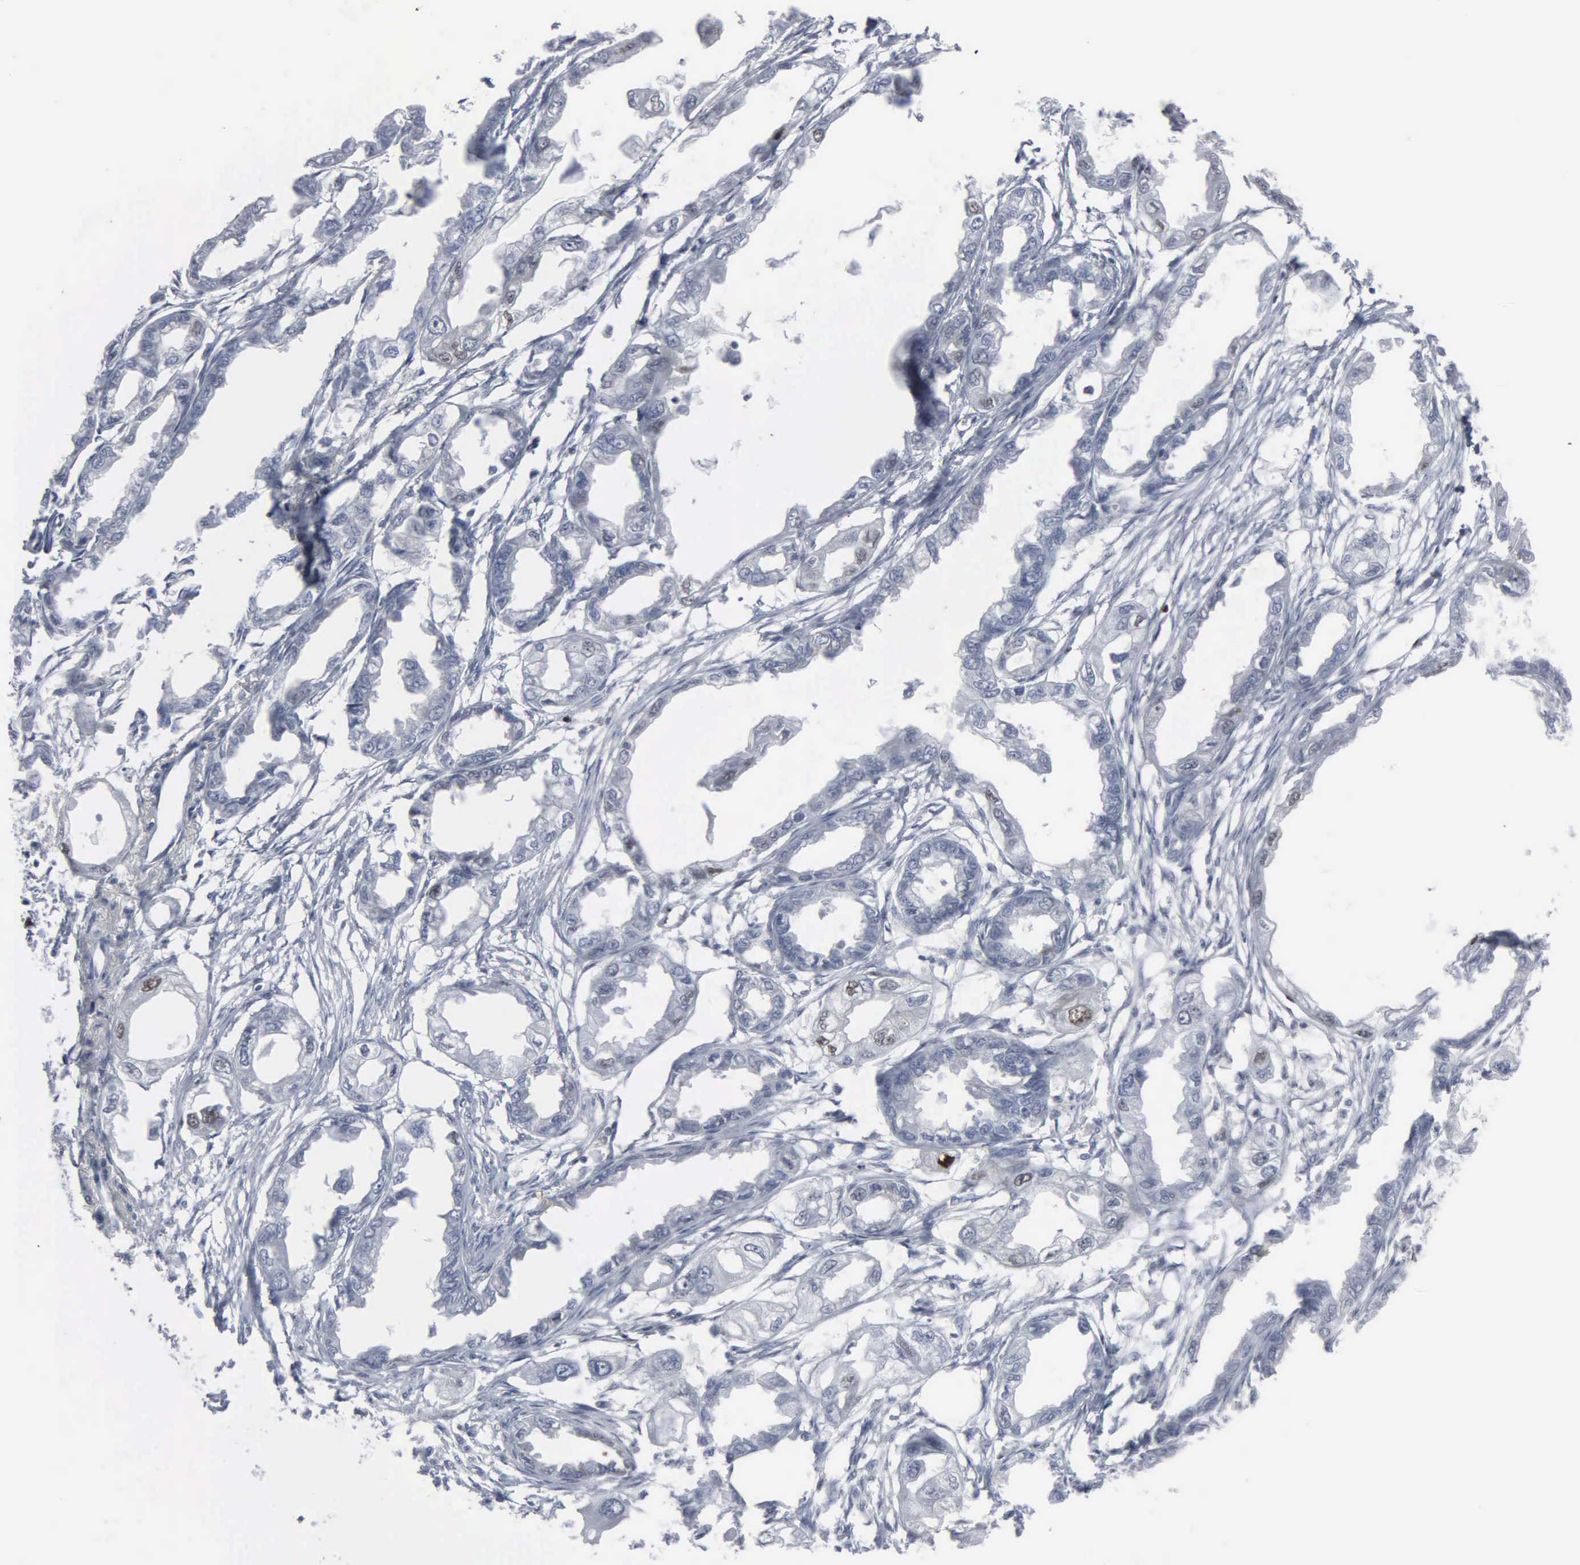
{"staining": {"intensity": "weak", "quantity": "<25%", "location": "nuclear"}, "tissue": "endometrial cancer", "cell_type": "Tumor cells", "image_type": "cancer", "snomed": [{"axis": "morphology", "description": "Adenocarcinoma, NOS"}, {"axis": "topography", "description": "Endometrium"}], "caption": "Immunohistochemistry (IHC) of endometrial cancer (adenocarcinoma) shows no staining in tumor cells.", "gene": "CCND3", "patient": {"sex": "female", "age": 67}}